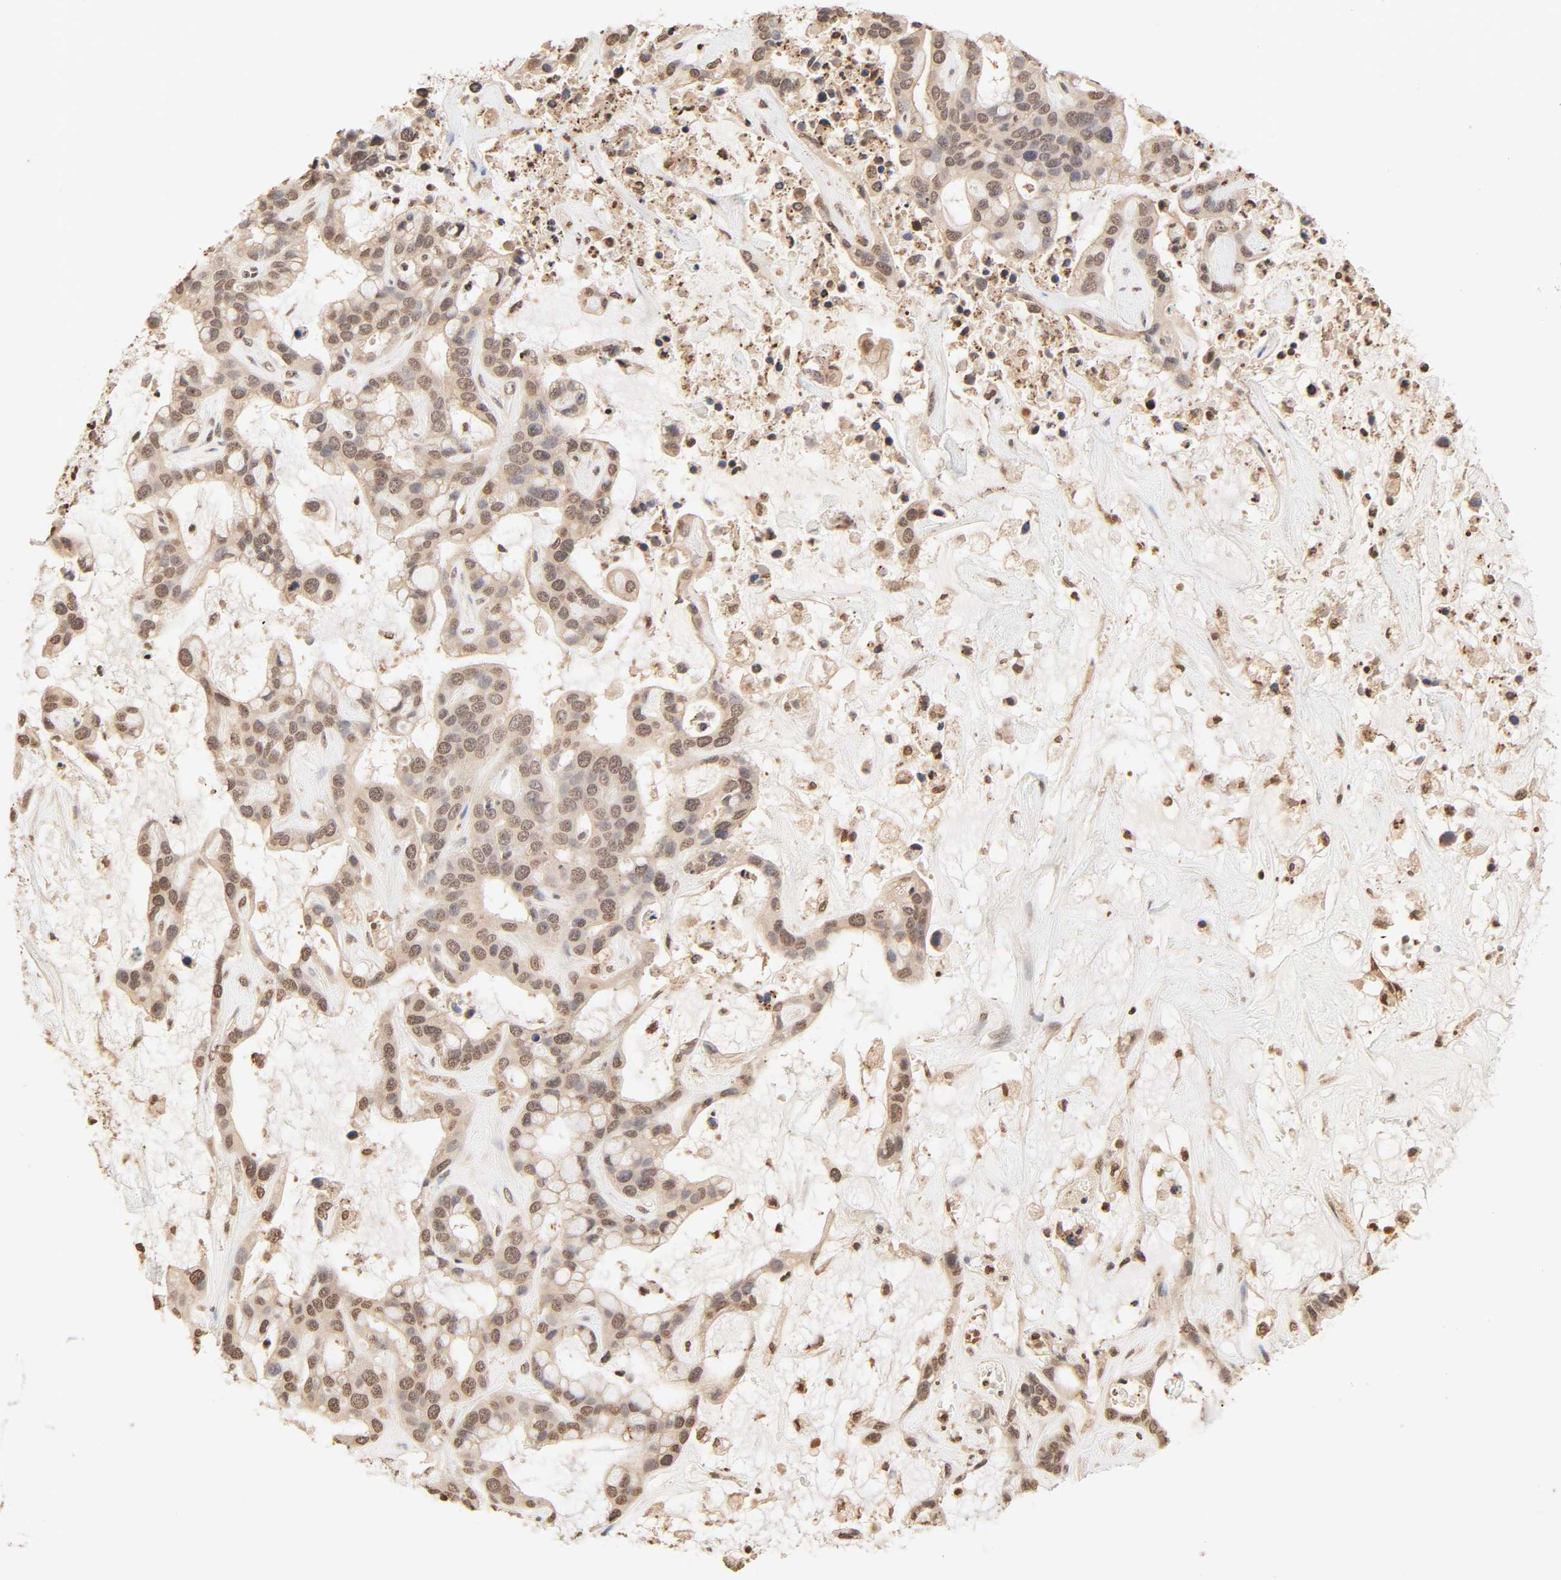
{"staining": {"intensity": "moderate", "quantity": ">75%", "location": "cytoplasmic/membranous,nuclear"}, "tissue": "liver cancer", "cell_type": "Tumor cells", "image_type": "cancer", "snomed": [{"axis": "morphology", "description": "Cholangiocarcinoma"}, {"axis": "topography", "description": "Liver"}], "caption": "Brown immunohistochemical staining in human cholangiocarcinoma (liver) demonstrates moderate cytoplasmic/membranous and nuclear staining in approximately >75% of tumor cells.", "gene": "TBL1X", "patient": {"sex": "female", "age": 65}}